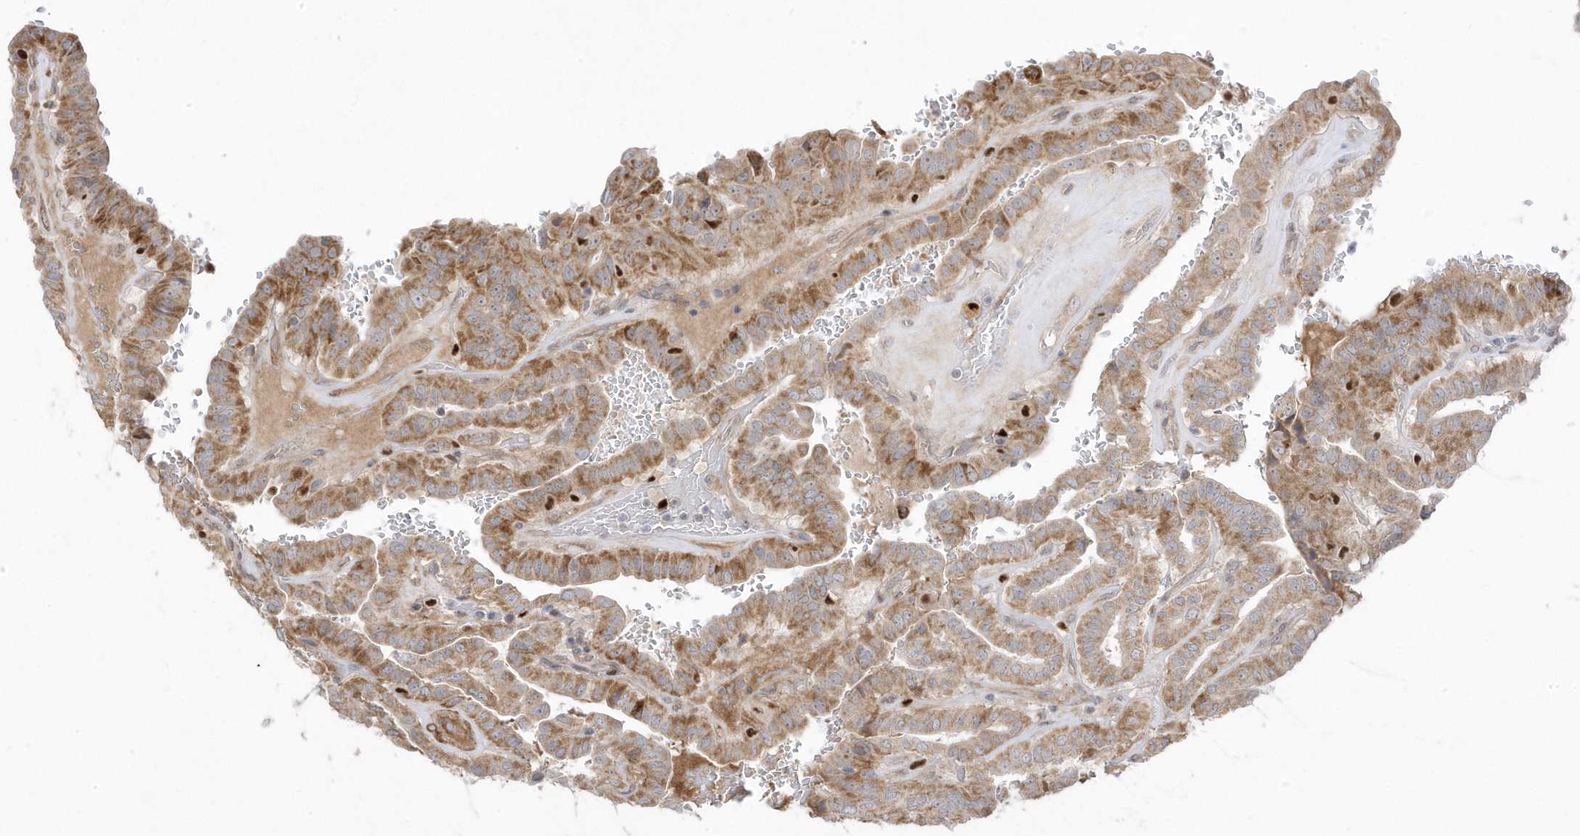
{"staining": {"intensity": "moderate", "quantity": ">75%", "location": "cytoplasmic/membranous"}, "tissue": "thyroid cancer", "cell_type": "Tumor cells", "image_type": "cancer", "snomed": [{"axis": "morphology", "description": "Papillary adenocarcinoma, NOS"}, {"axis": "topography", "description": "Thyroid gland"}], "caption": "A high-resolution micrograph shows IHC staining of thyroid cancer, which reveals moderate cytoplasmic/membranous positivity in about >75% of tumor cells. The staining was performed using DAB (3,3'-diaminobenzidine), with brown indicating positive protein expression. Nuclei are stained blue with hematoxylin.", "gene": "GTPBP6", "patient": {"sex": "male", "age": 77}}